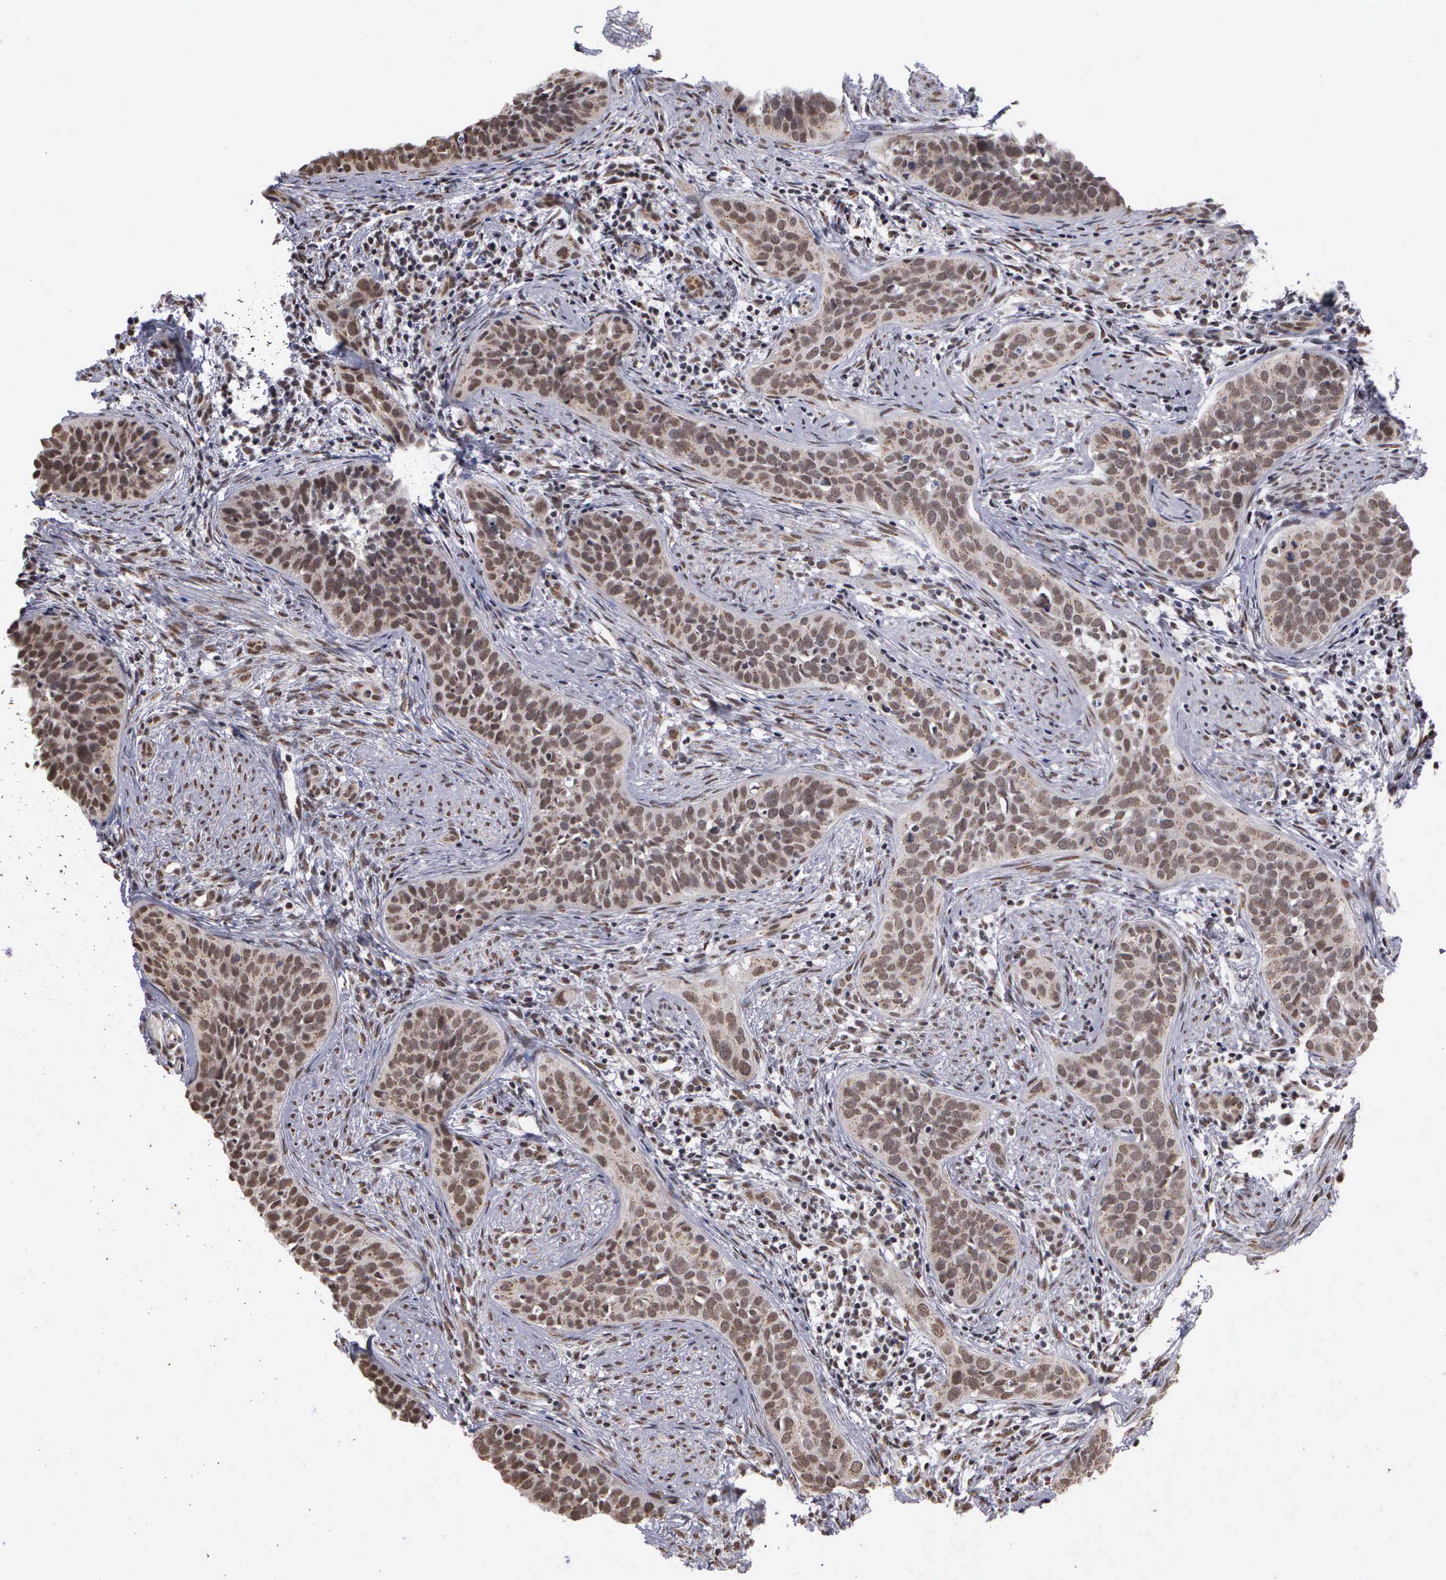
{"staining": {"intensity": "moderate", "quantity": ">75%", "location": "cytoplasmic/membranous,nuclear"}, "tissue": "cervical cancer", "cell_type": "Tumor cells", "image_type": "cancer", "snomed": [{"axis": "morphology", "description": "Squamous cell carcinoma, NOS"}, {"axis": "topography", "description": "Cervix"}], "caption": "Immunohistochemical staining of human cervical cancer demonstrates moderate cytoplasmic/membranous and nuclear protein positivity in approximately >75% of tumor cells.", "gene": "GTF2A1", "patient": {"sex": "female", "age": 31}}